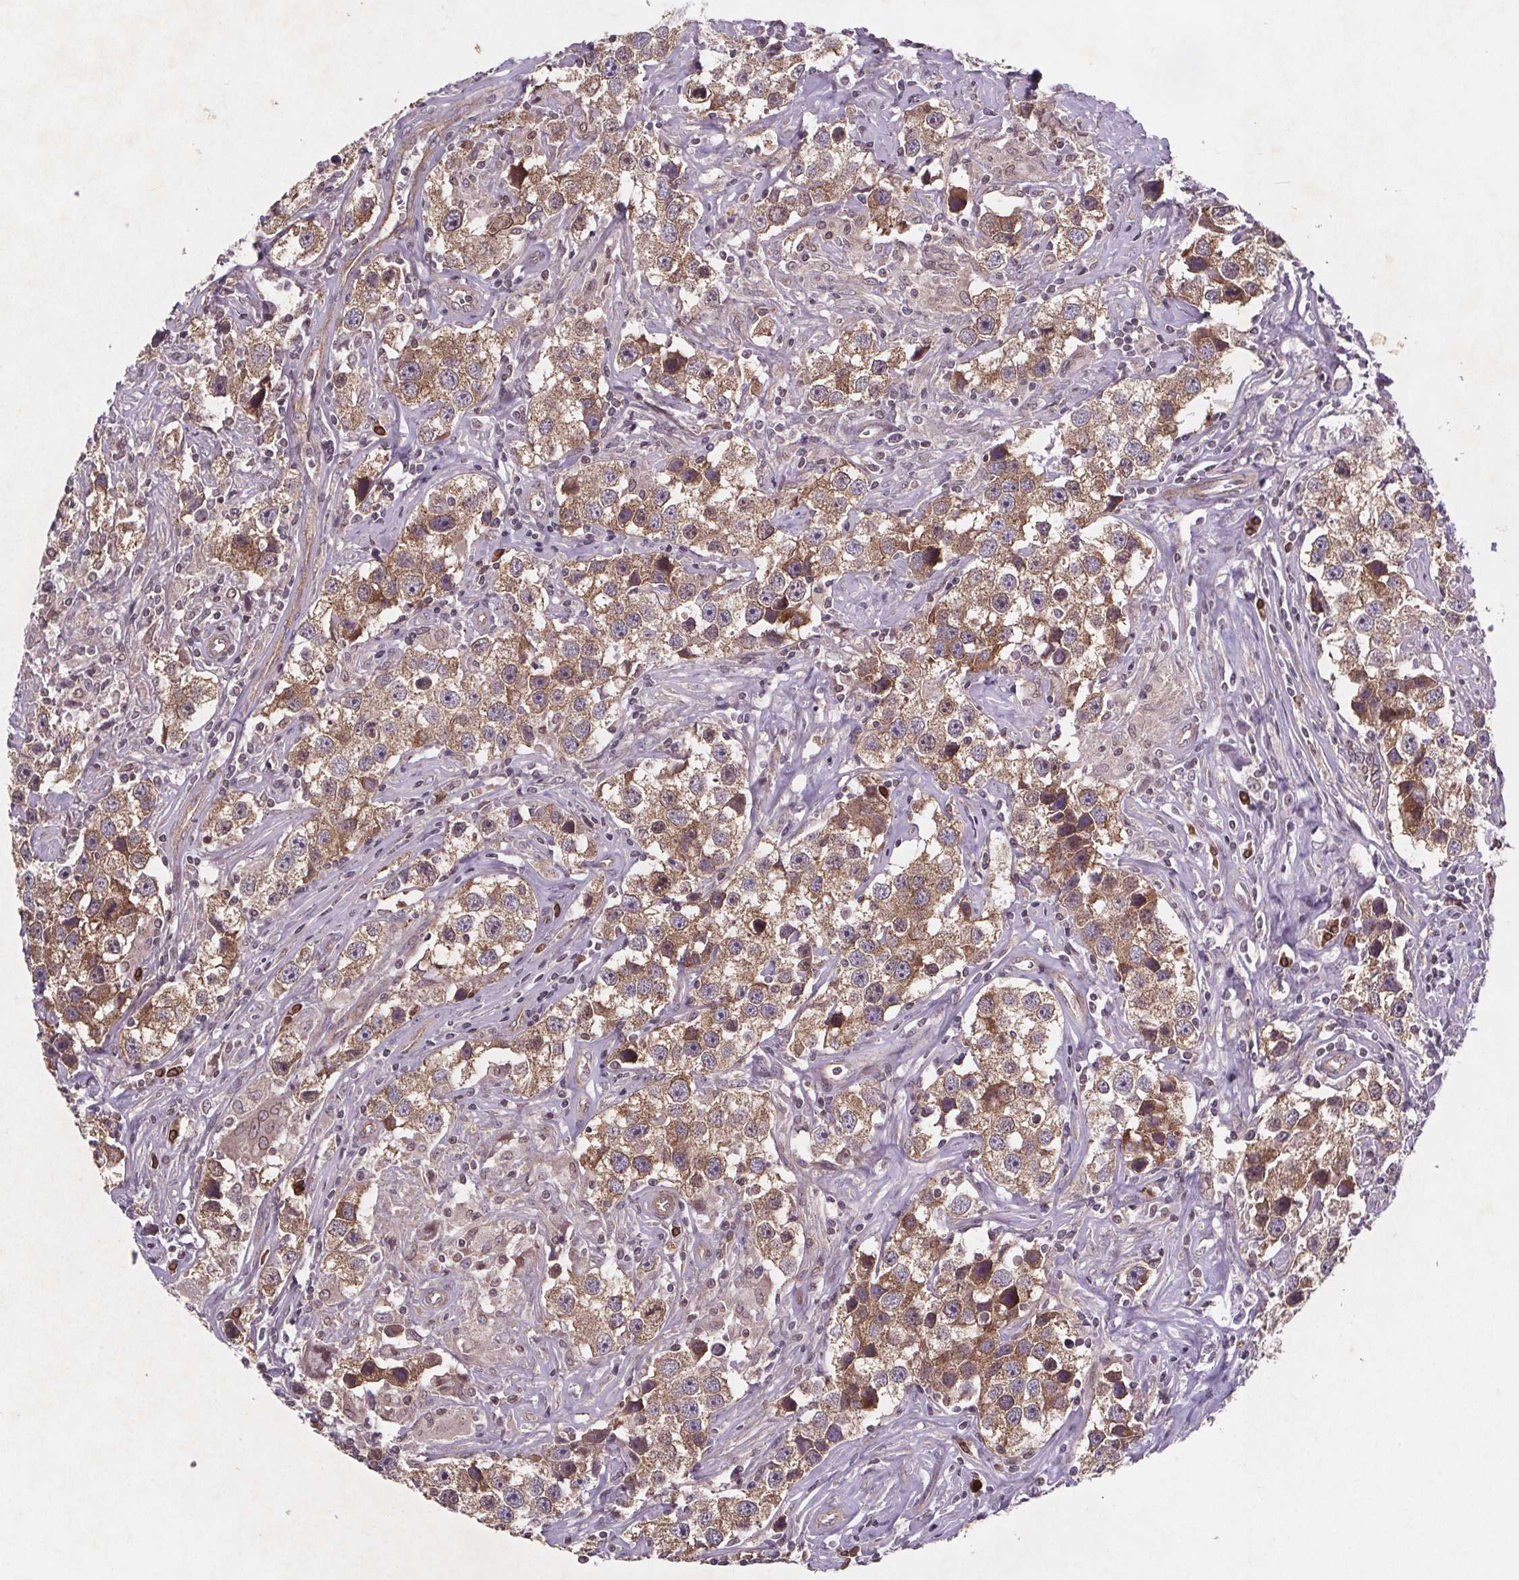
{"staining": {"intensity": "moderate", "quantity": "25%-75%", "location": "cytoplasmic/membranous"}, "tissue": "testis cancer", "cell_type": "Tumor cells", "image_type": "cancer", "snomed": [{"axis": "morphology", "description": "Seminoma, NOS"}, {"axis": "topography", "description": "Testis"}], "caption": "Seminoma (testis) tissue exhibits moderate cytoplasmic/membranous expression in about 25%-75% of tumor cells, visualized by immunohistochemistry.", "gene": "STRN3", "patient": {"sex": "male", "age": 49}}